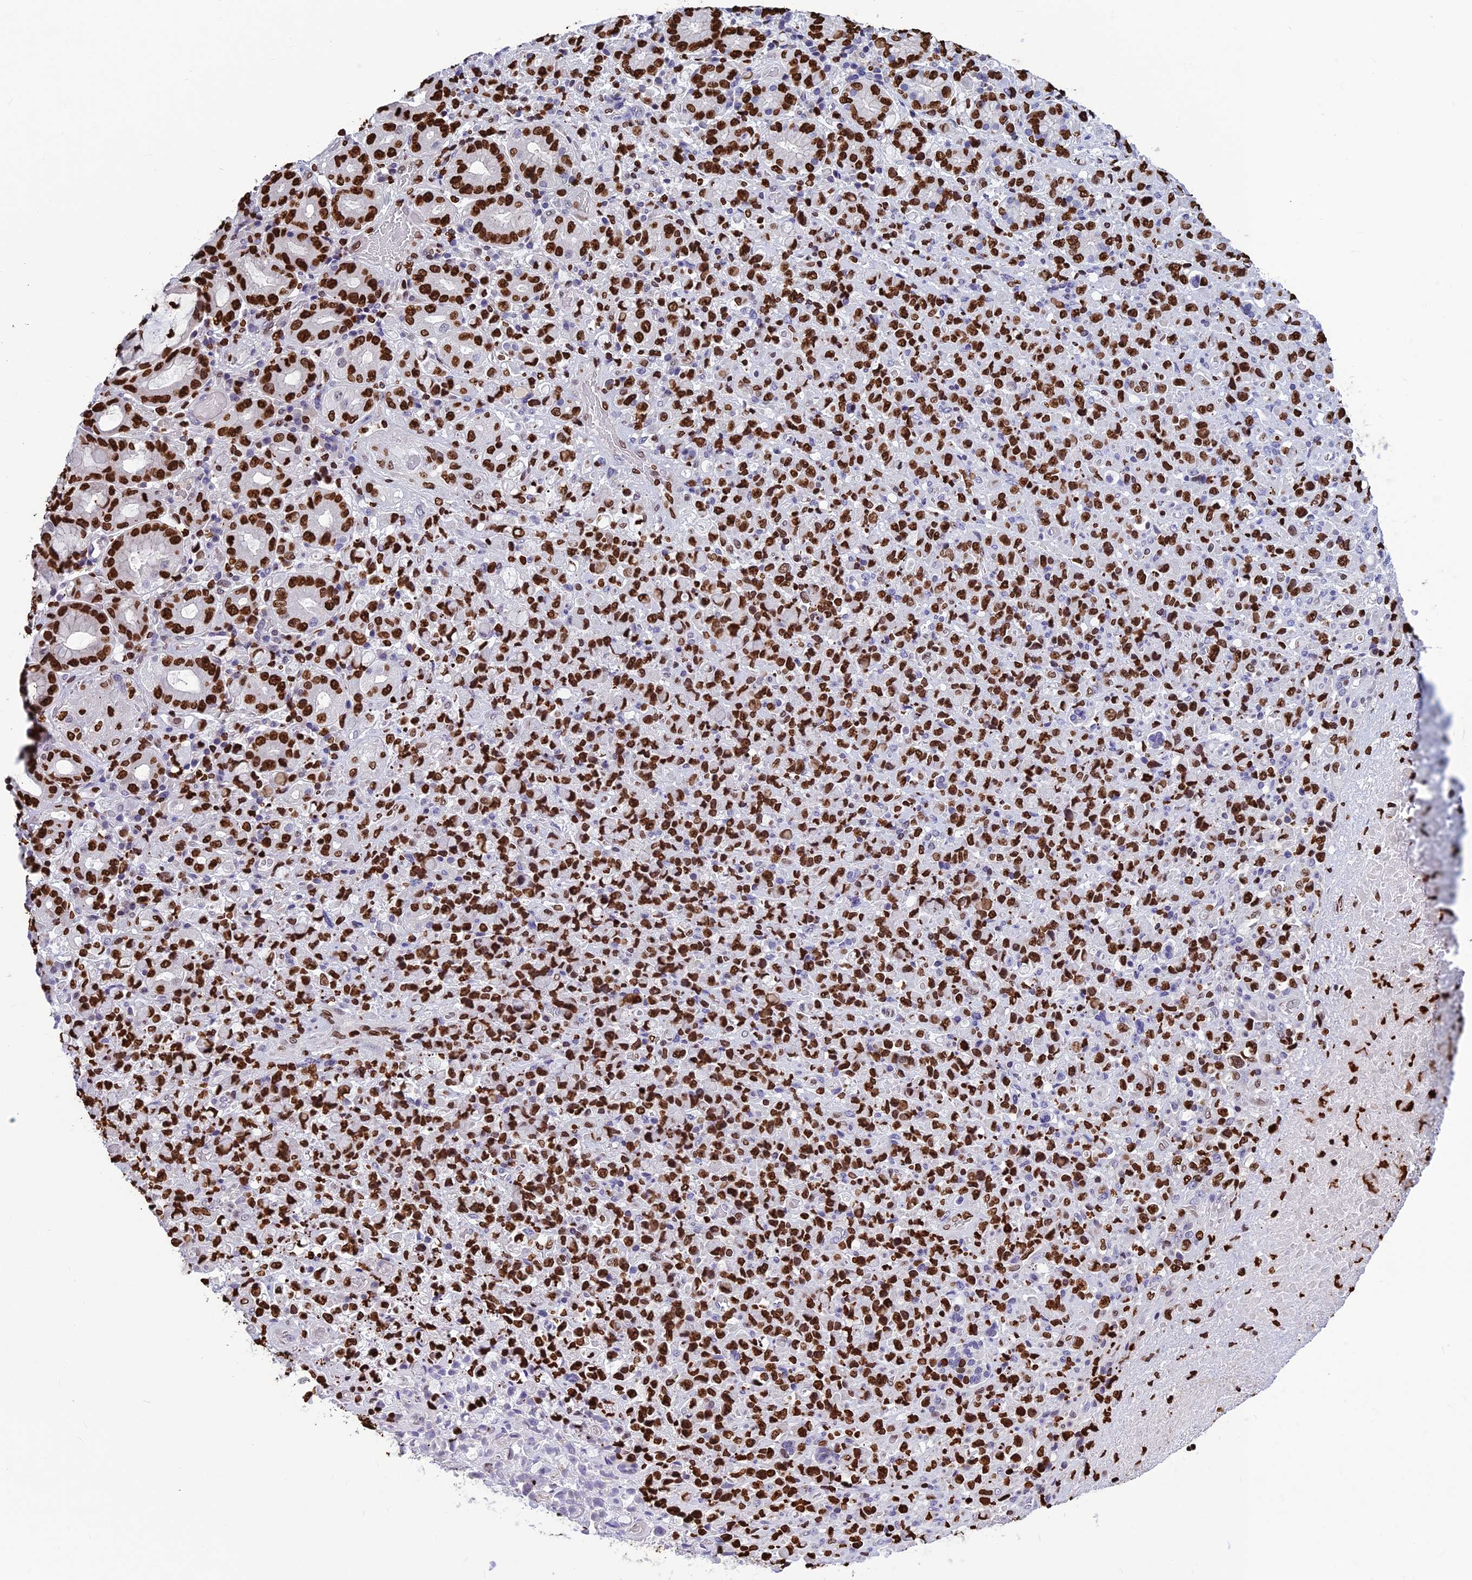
{"staining": {"intensity": "strong", "quantity": ">75%", "location": "nuclear"}, "tissue": "stomach cancer", "cell_type": "Tumor cells", "image_type": "cancer", "snomed": [{"axis": "morphology", "description": "Normal tissue, NOS"}, {"axis": "morphology", "description": "Adenocarcinoma, NOS"}, {"axis": "topography", "description": "Stomach"}], "caption": "Stomach cancer tissue reveals strong nuclear positivity in approximately >75% of tumor cells The staining was performed using DAB, with brown indicating positive protein expression. Nuclei are stained blue with hematoxylin.", "gene": "AKAP17A", "patient": {"sex": "female", "age": 79}}